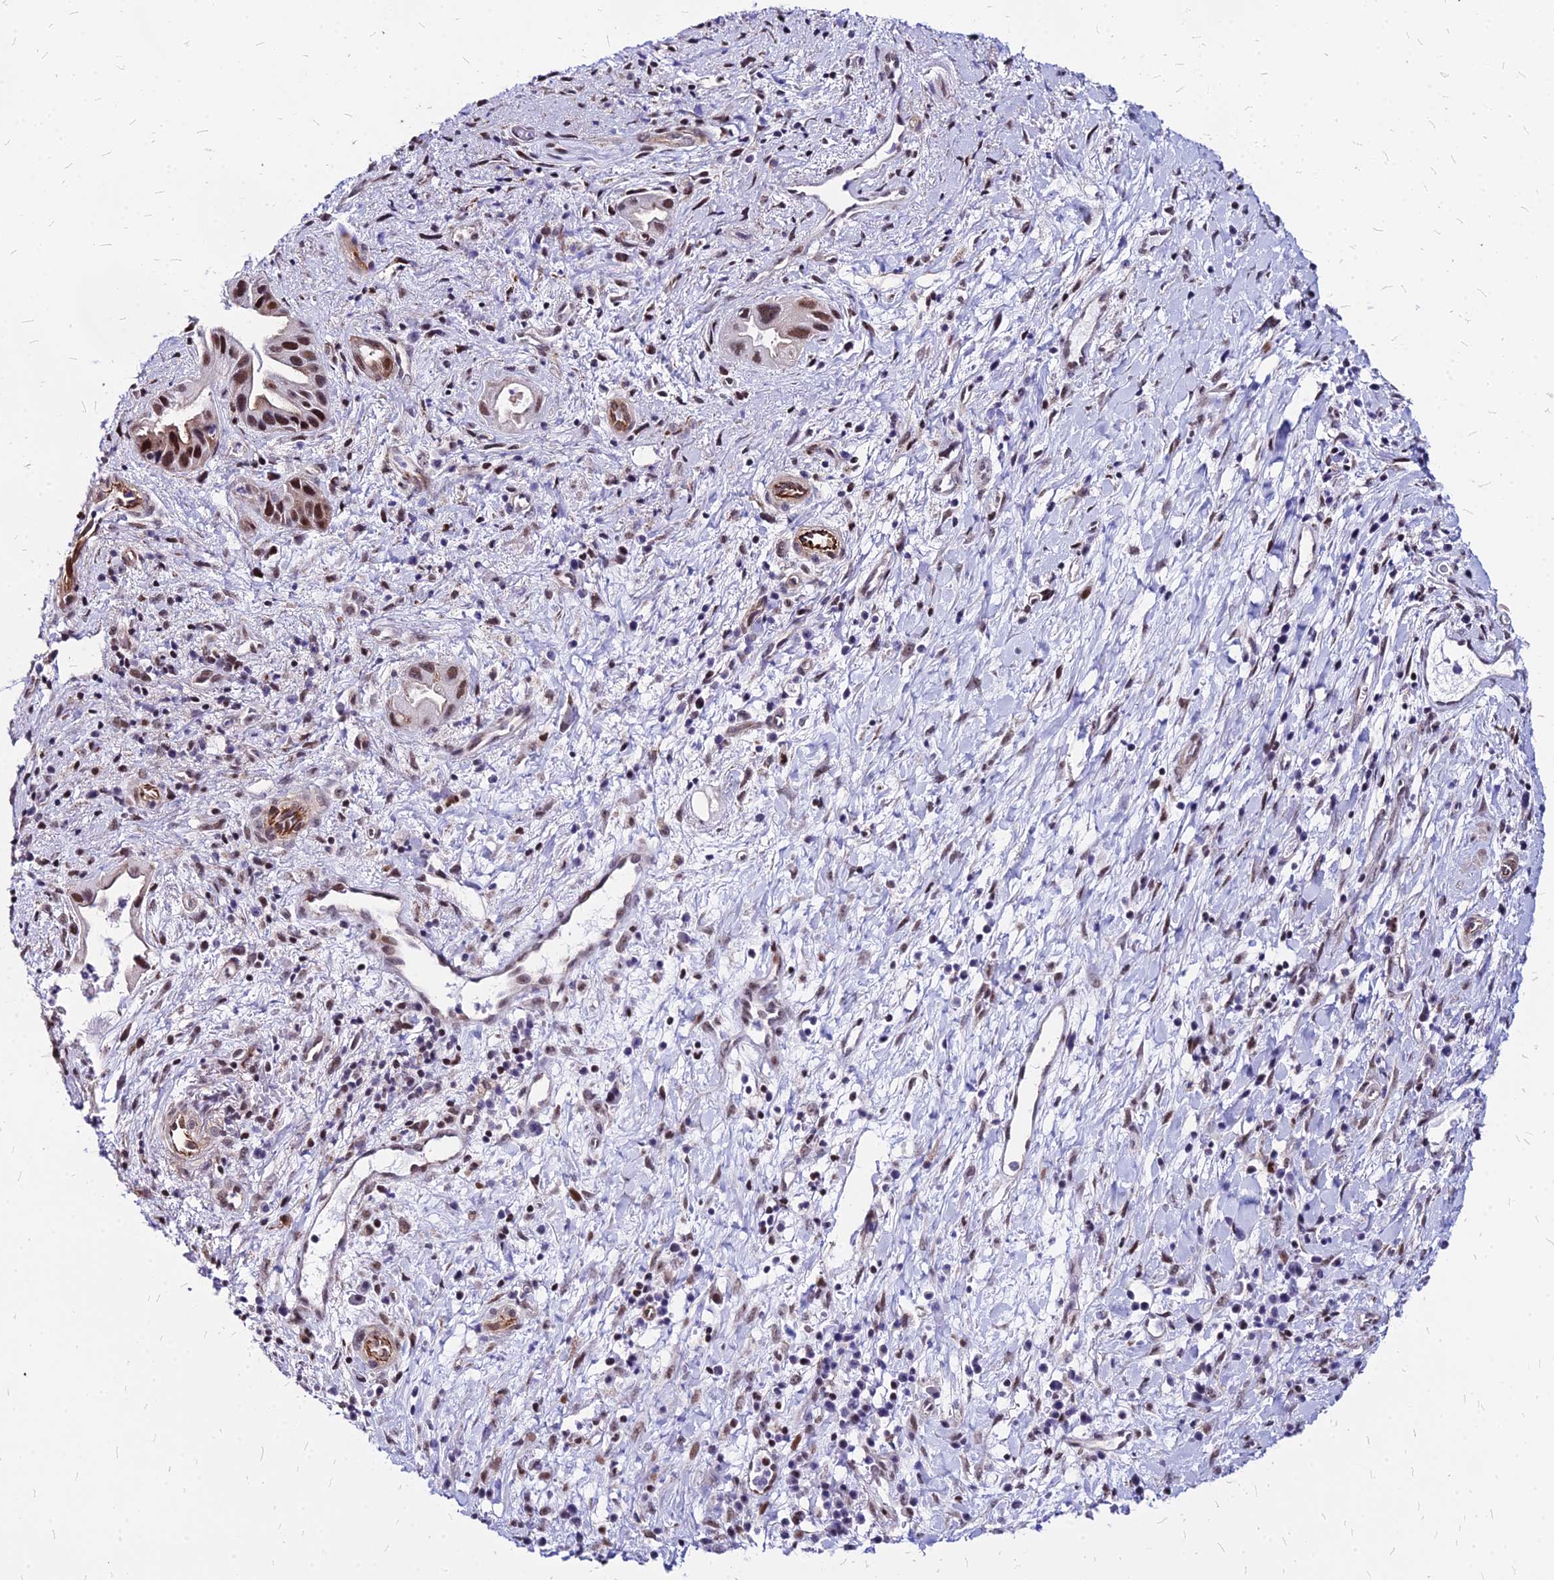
{"staining": {"intensity": "moderate", "quantity": ">75%", "location": "nuclear"}, "tissue": "pancreatic cancer", "cell_type": "Tumor cells", "image_type": "cancer", "snomed": [{"axis": "morphology", "description": "Adenocarcinoma, NOS"}, {"axis": "topography", "description": "Pancreas"}], "caption": "IHC (DAB) staining of pancreatic cancer (adenocarcinoma) reveals moderate nuclear protein staining in about >75% of tumor cells. (Stains: DAB in brown, nuclei in blue, Microscopy: brightfield microscopy at high magnification).", "gene": "FDX2", "patient": {"sex": "female", "age": 77}}